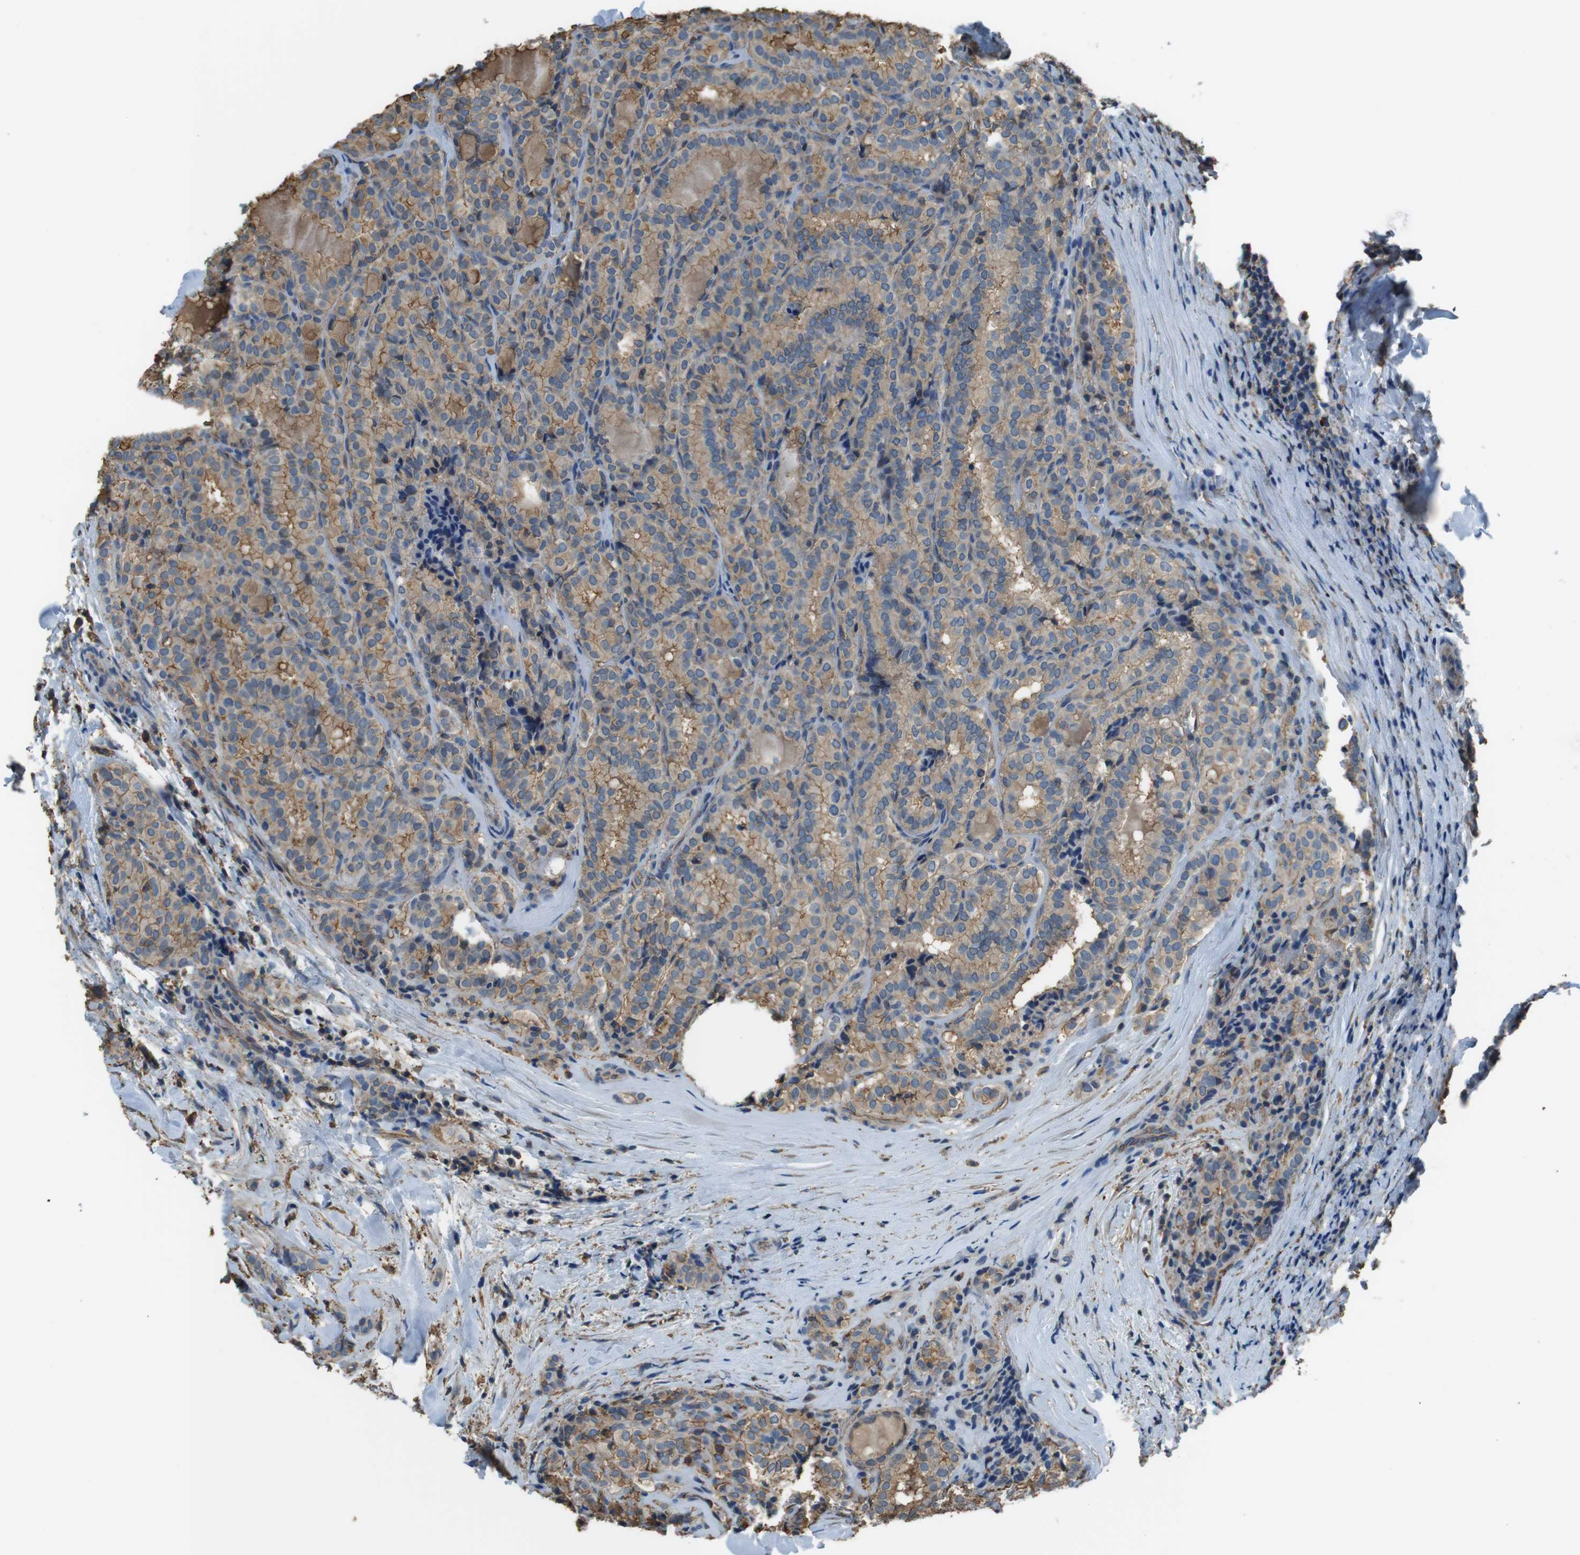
{"staining": {"intensity": "moderate", "quantity": ">75%", "location": "cytoplasmic/membranous"}, "tissue": "thyroid cancer", "cell_type": "Tumor cells", "image_type": "cancer", "snomed": [{"axis": "morphology", "description": "Normal tissue, NOS"}, {"axis": "morphology", "description": "Papillary adenocarcinoma, NOS"}, {"axis": "topography", "description": "Thyroid gland"}], "caption": "Moderate cytoplasmic/membranous expression is present in approximately >75% of tumor cells in thyroid cancer (papillary adenocarcinoma). The staining was performed using DAB (3,3'-diaminobenzidine) to visualize the protein expression in brown, while the nuclei were stained in blue with hematoxylin (Magnification: 20x).", "gene": "FCAR", "patient": {"sex": "female", "age": 30}}